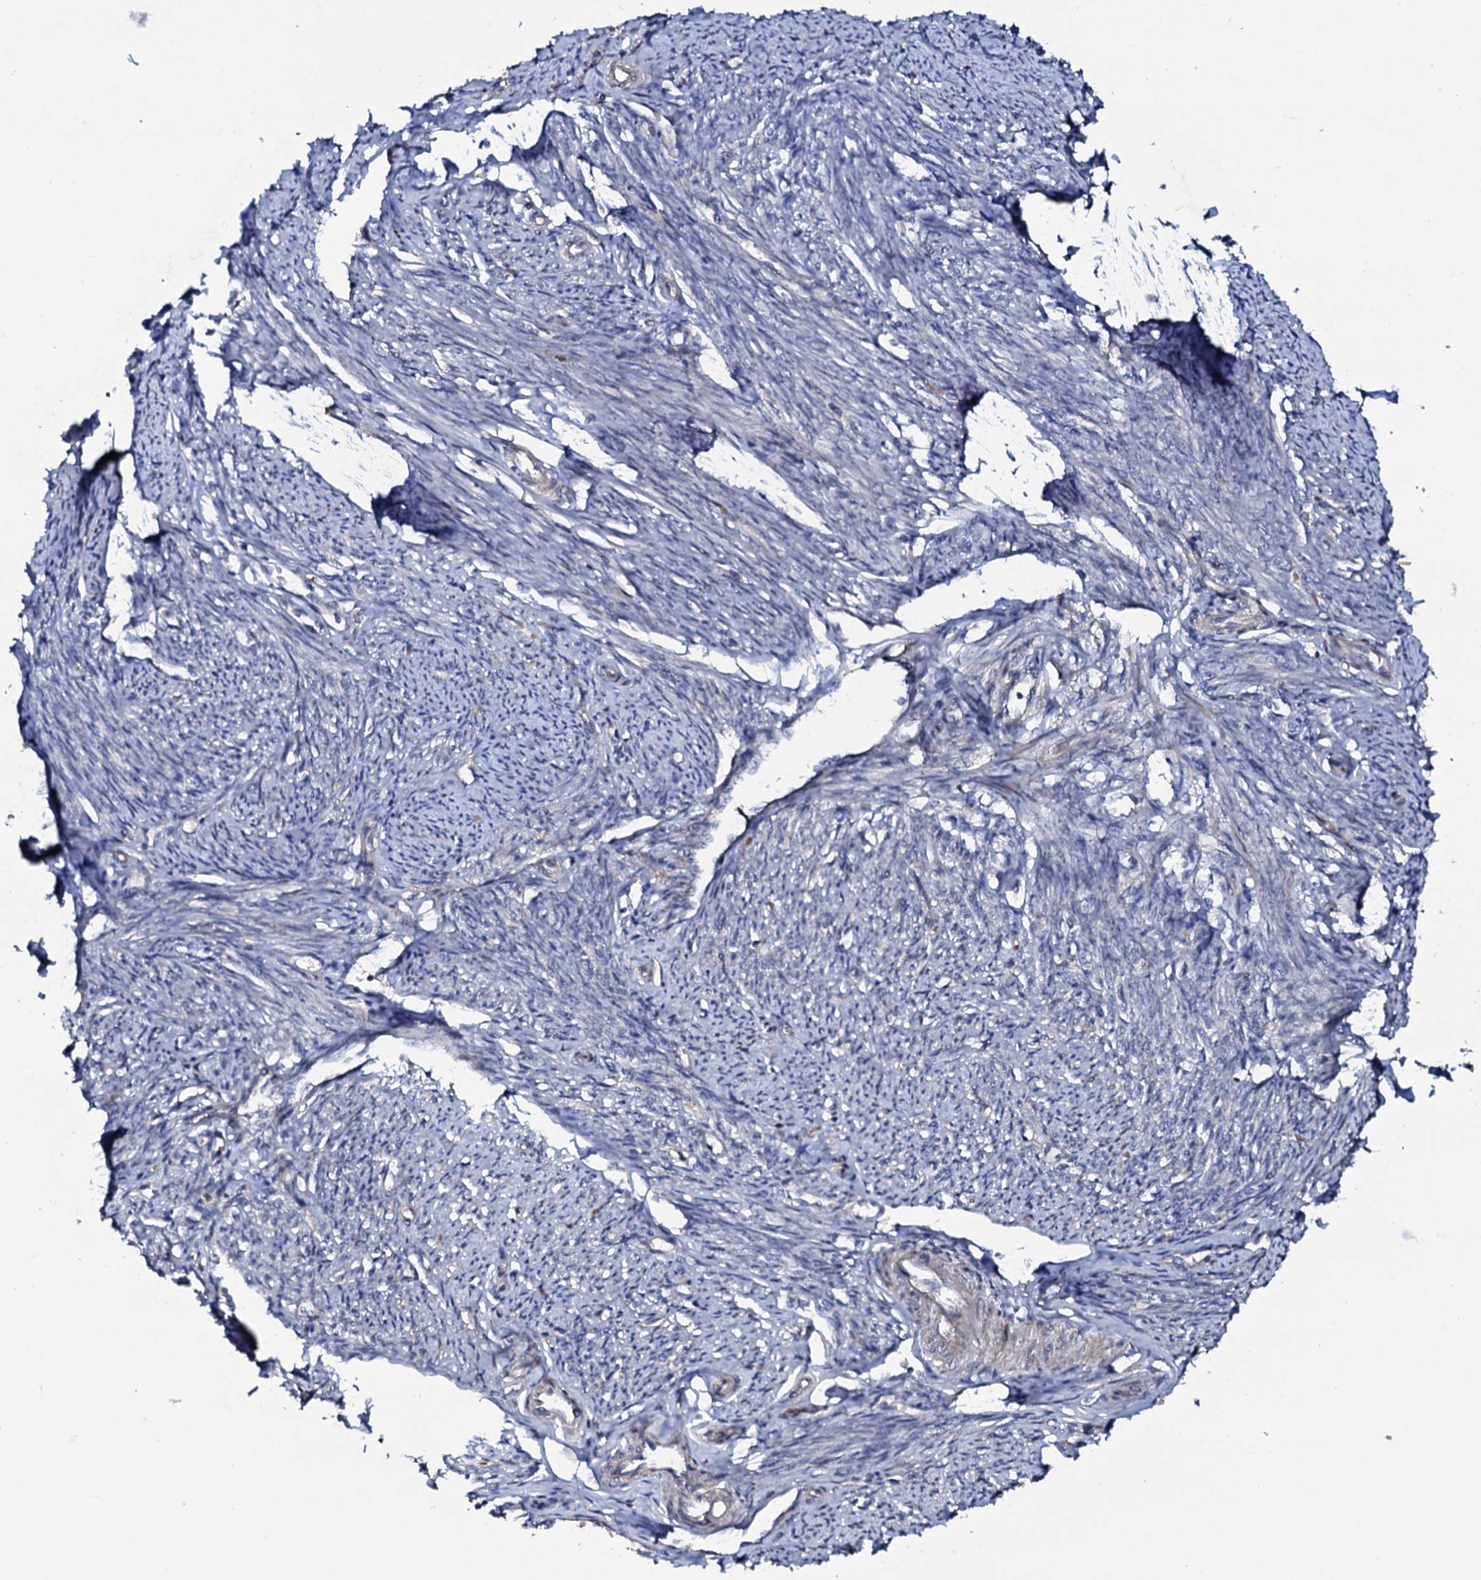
{"staining": {"intensity": "weak", "quantity": "25%-75%", "location": "cytoplasmic/membranous"}, "tissue": "smooth muscle", "cell_type": "Smooth muscle cells", "image_type": "normal", "snomed": [{"axis": "morphology", "description": "Normal tissue, NOS"}, {"axis": "topography", "description": "Smooth muscle"}, {"axis": "topography", "description": "Uterus"}], "caption": "DAB immunohistochemical staining of normal human smooth muscle shows weak cytoplasmic/membranous protein expression in approximately 25%-75% of smooth muscle cells.", "gene": "COG6", "patient": {"sex": "female", "age": 59}}